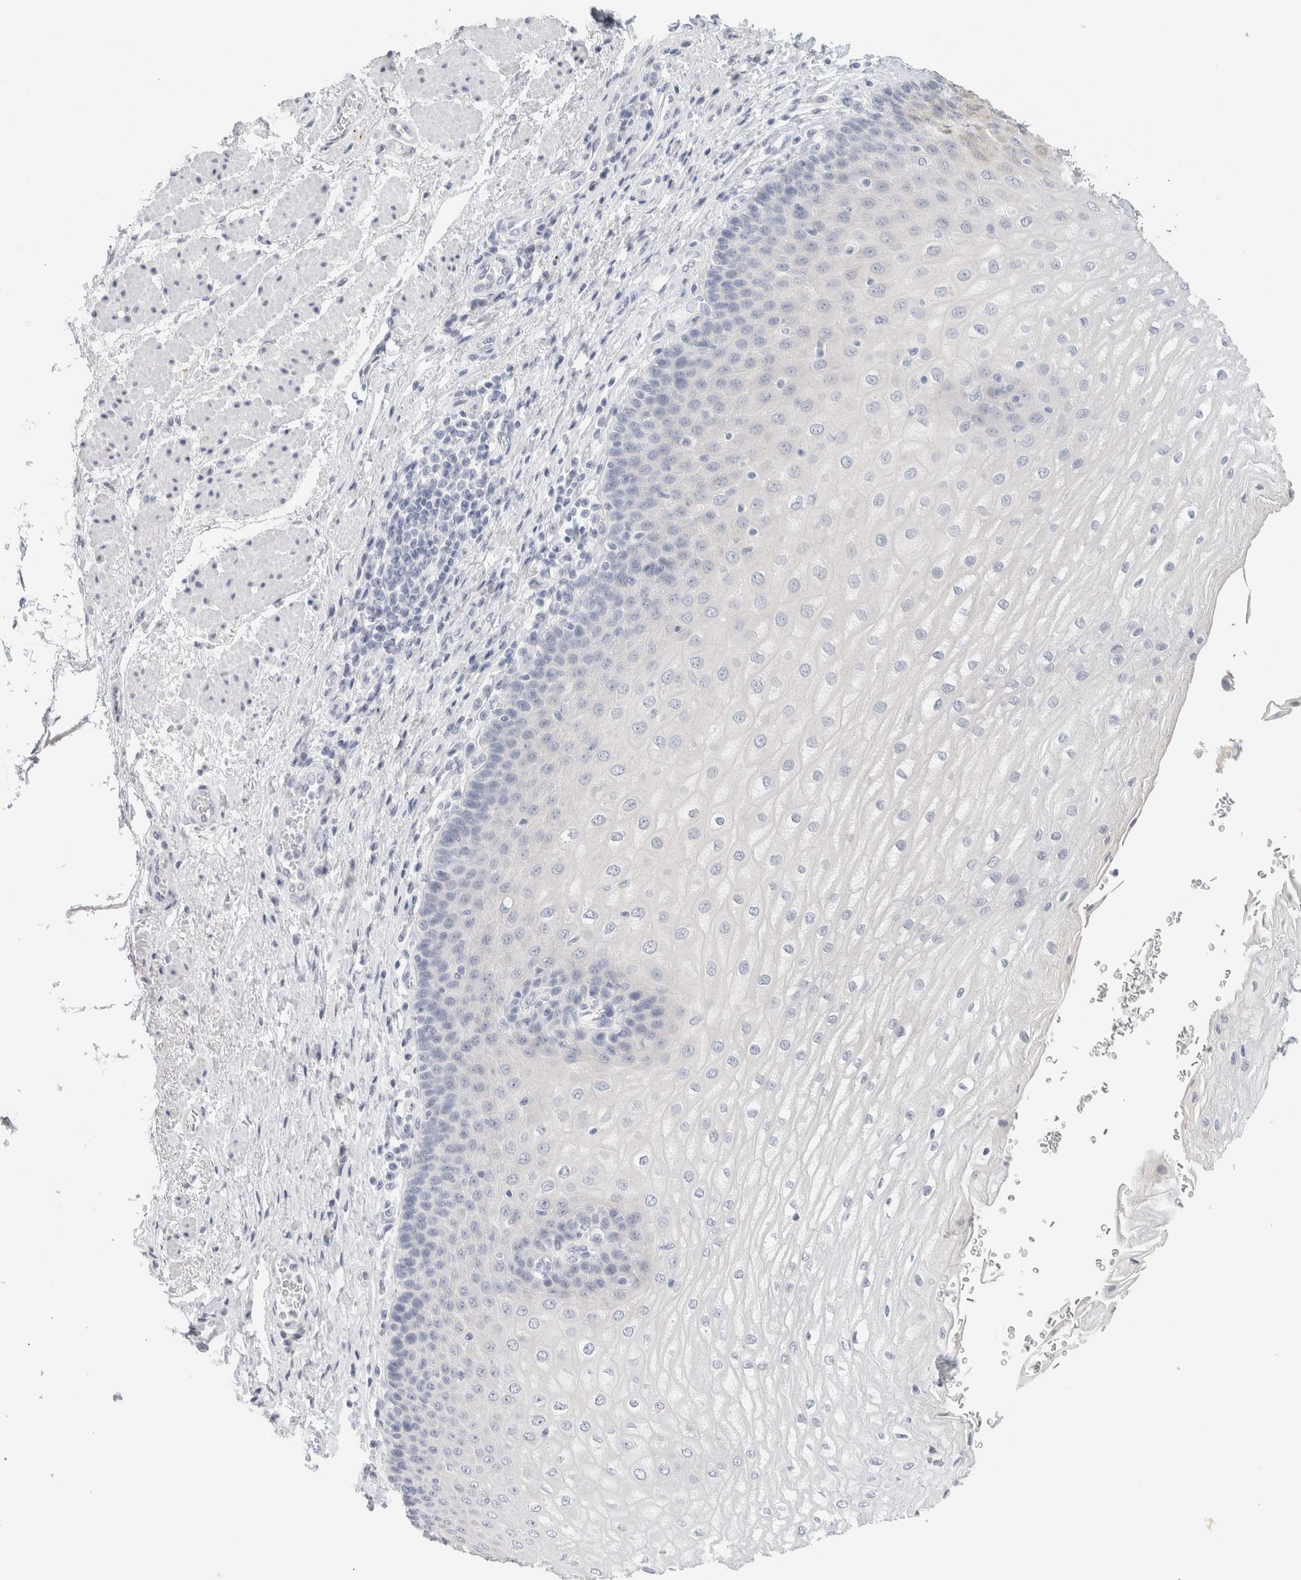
{"staining": {"intensity": "weak", "quantity": "<25%", "location": "cytoplasmic/membranous"}, "tissue": "esophagus", "cell_type": "Squamous epithelial cells", "image_type": "normal", "snomed": [{"axis": "morphology", "description": "Normal tissue, NOS"}, {"axis": "topography", "description": "Esophagus"}], "caption": "Immunohistochemistry of benign human esophagus shows no expression in squamous epithelial cells.", "gene": "NEFM", "patient": {"sex": "male", "age": 54}}